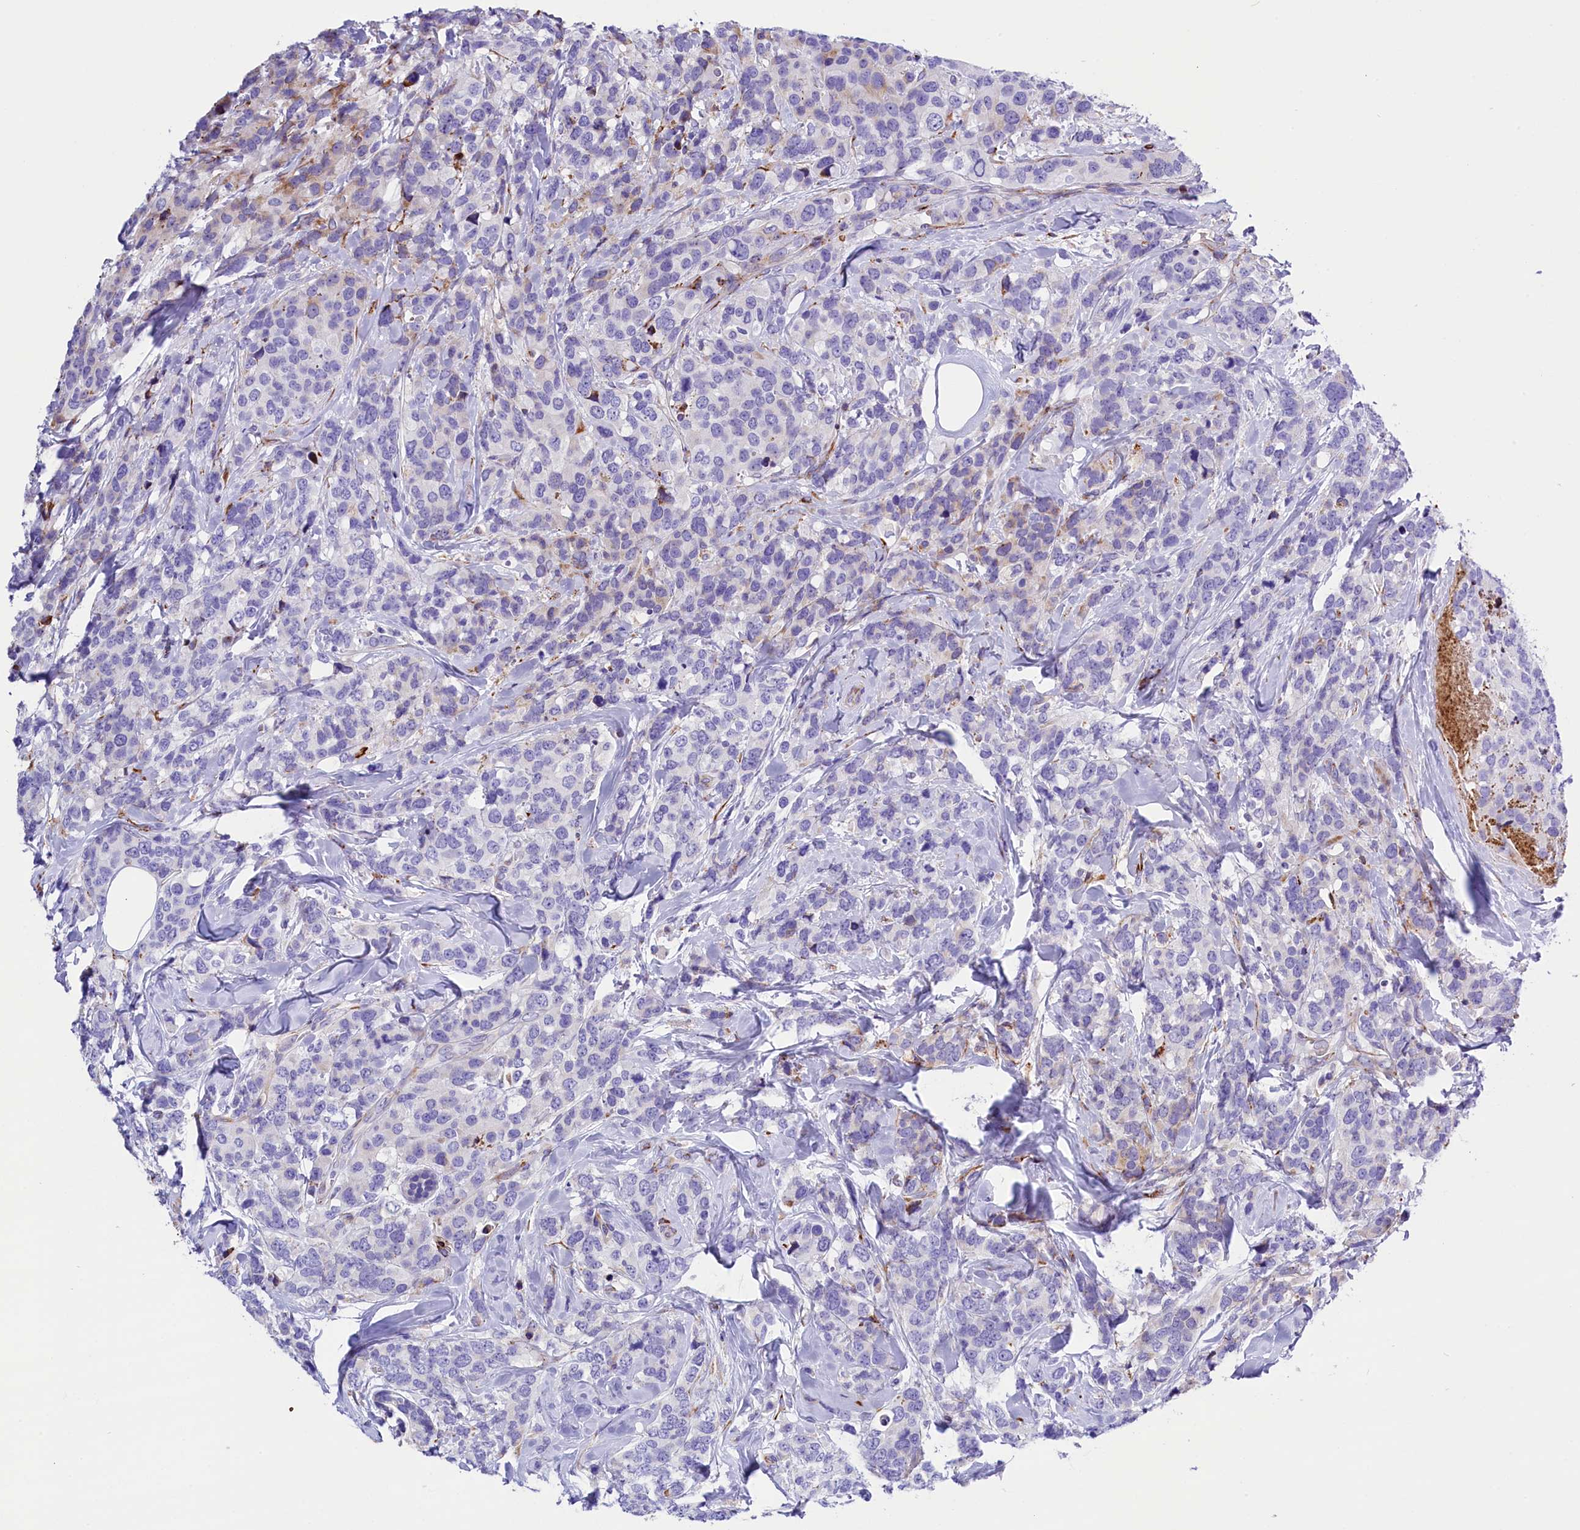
{"staining": {"intensity": "negative", "quantity": "none", "location": "none"}, "tissue": "breast cancer", "cell_type": "Tumor cells", "image_type": "cancer", "snomed": [{"axis": "morphology", "description": "Lobular carcinoma"}, {"axis": "topography", "description": "Breast"}], "caption": "Immunohistochemical staining of breast cancer (lobular carcinoma) demonstrates no significant expression in tumor cells.", "gene": "CMTR2", "patient": {"sex": "female", "age": 59}}